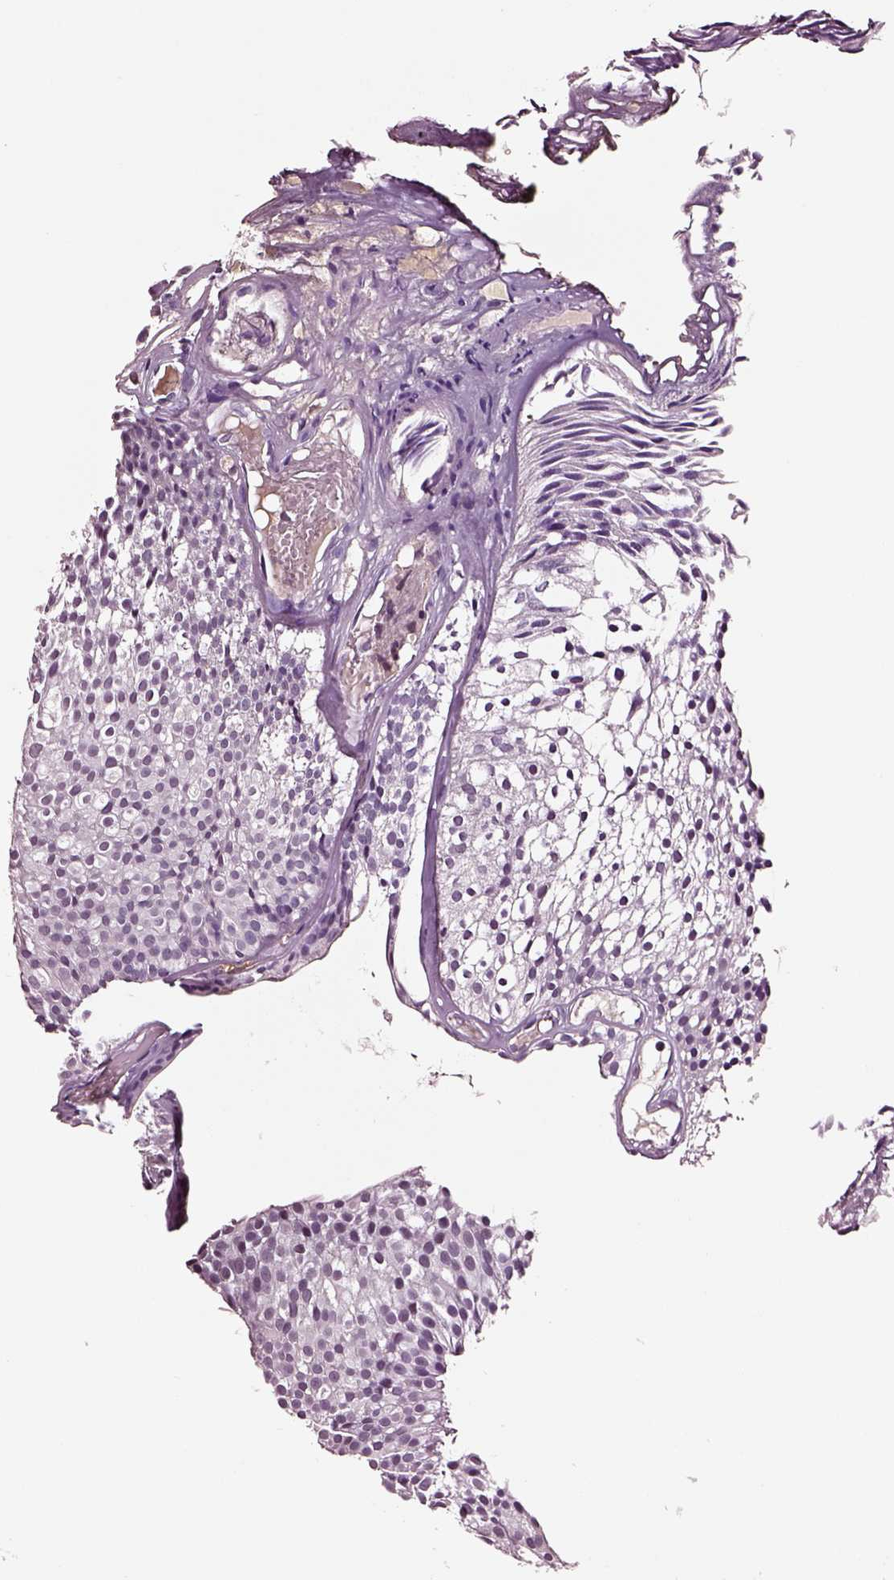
{"staining": {"intensity": "negative", "quantity": "none", "location": "none"}, "tissue": "urothelial cancer", "cell_type": "Tumor cells", "image_type": "cancer", "snomed": [{"axis": "morphology", "description": "Urothelial carcinoma, Low grade"}, {"axis": "topography", "description": "Urinary bladder"}], "caption": "A high-resolution micrograph shows immunohistochemistry staining of low-grade urothelial carcinoma, which shows no significant positivity in tumor cells.", "gene": "TF", "patient": {"sex": "male", "age": 63}}